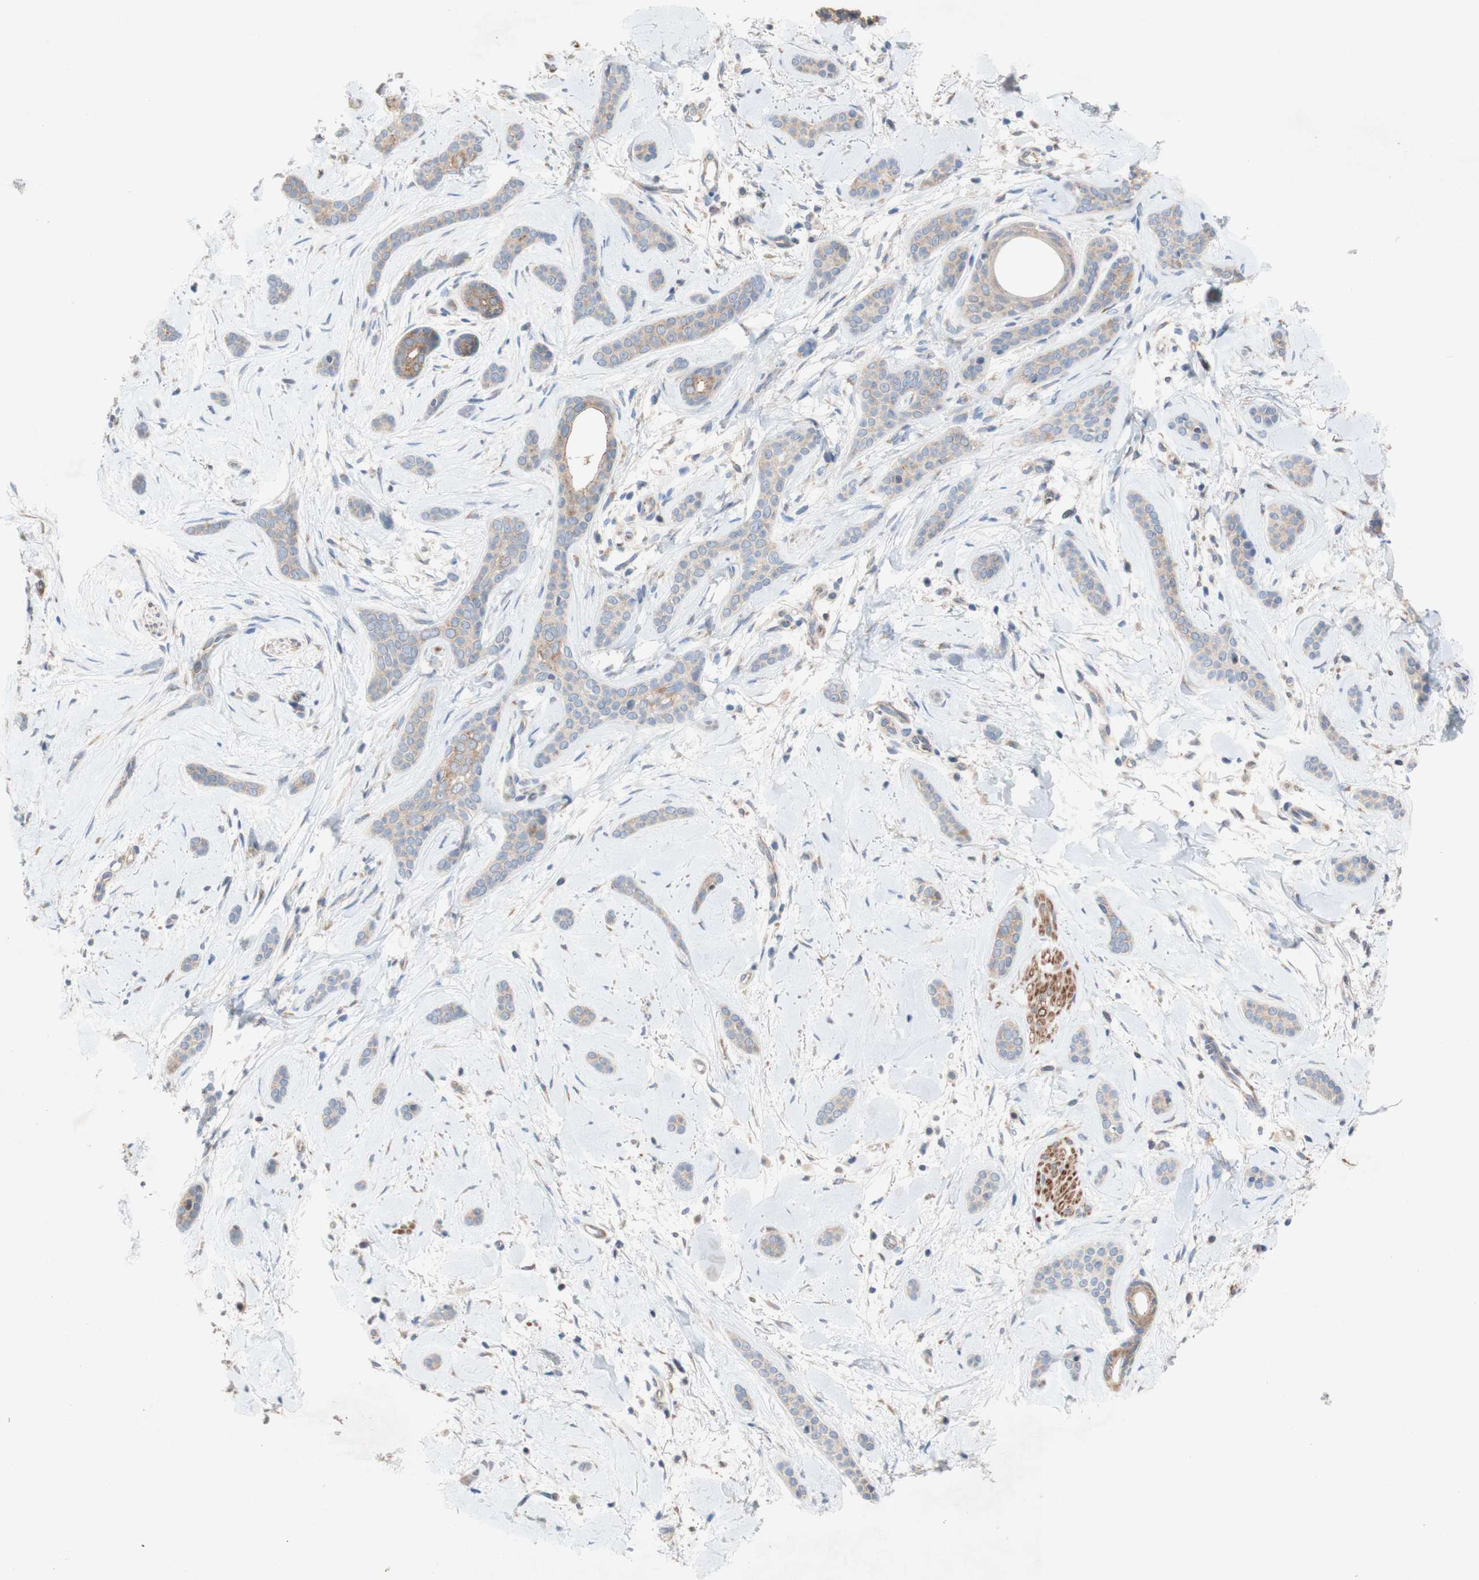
{"staining": {"intensity": "weak", "quantity": ">75%", "location": "cytoplasmic/membranous"}, "tissue": "skin cancer", "cell_type": "Tumor cells", "image_type": "cancer", "snomed": [{"axis": "morphology", "description": "Basal cell carcinoma"}, {"axis": "morphology", "description": "Adnexal tumor, benign"}, {"axis": "topography", "description": "Skin"}], "caption": "Human basal cell carcinoma (skin) stained with a protein marker reveals weak staining in tumor cells.", "gene": "PDGFB", "patient": {"sex": "female", "age": 42}}